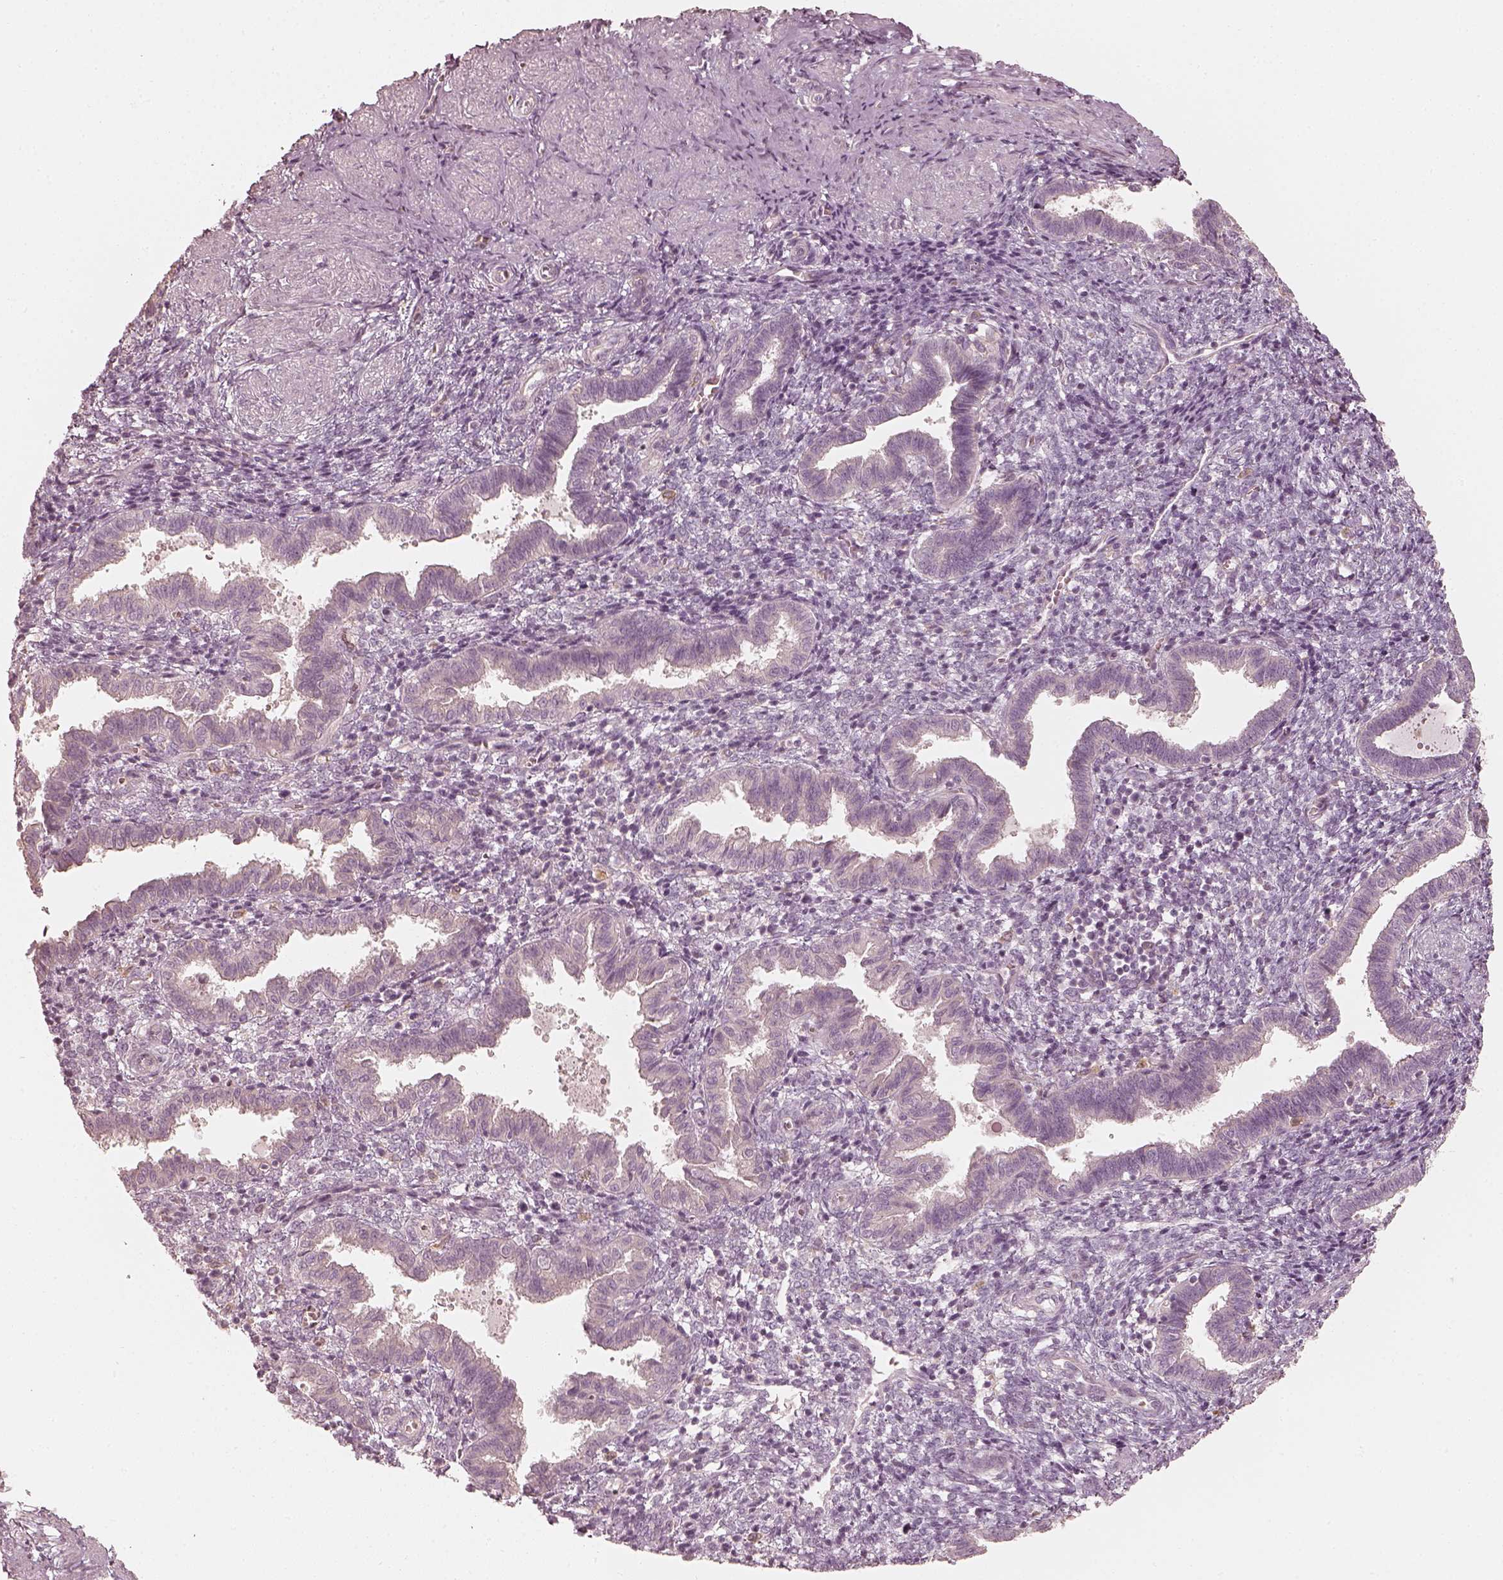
{"staining": {"intensity": "negative", "quantity": "none", "location": "none"}, "tissue": "endometrium", "cell_type": "Cells in endometrial stroma", "image_type": "normal", "snomed": [{"axis": "morphology", "description": "Normal tissue, NOS"}, {"axis": "topography", "description": "Endometrium"}], "caption": "The micrograph exhibits no significant positivity in cells in endometrial stroma of endometrium.", "gene": "FMNL2", "patient": {"sex": "female", "age": 37}}